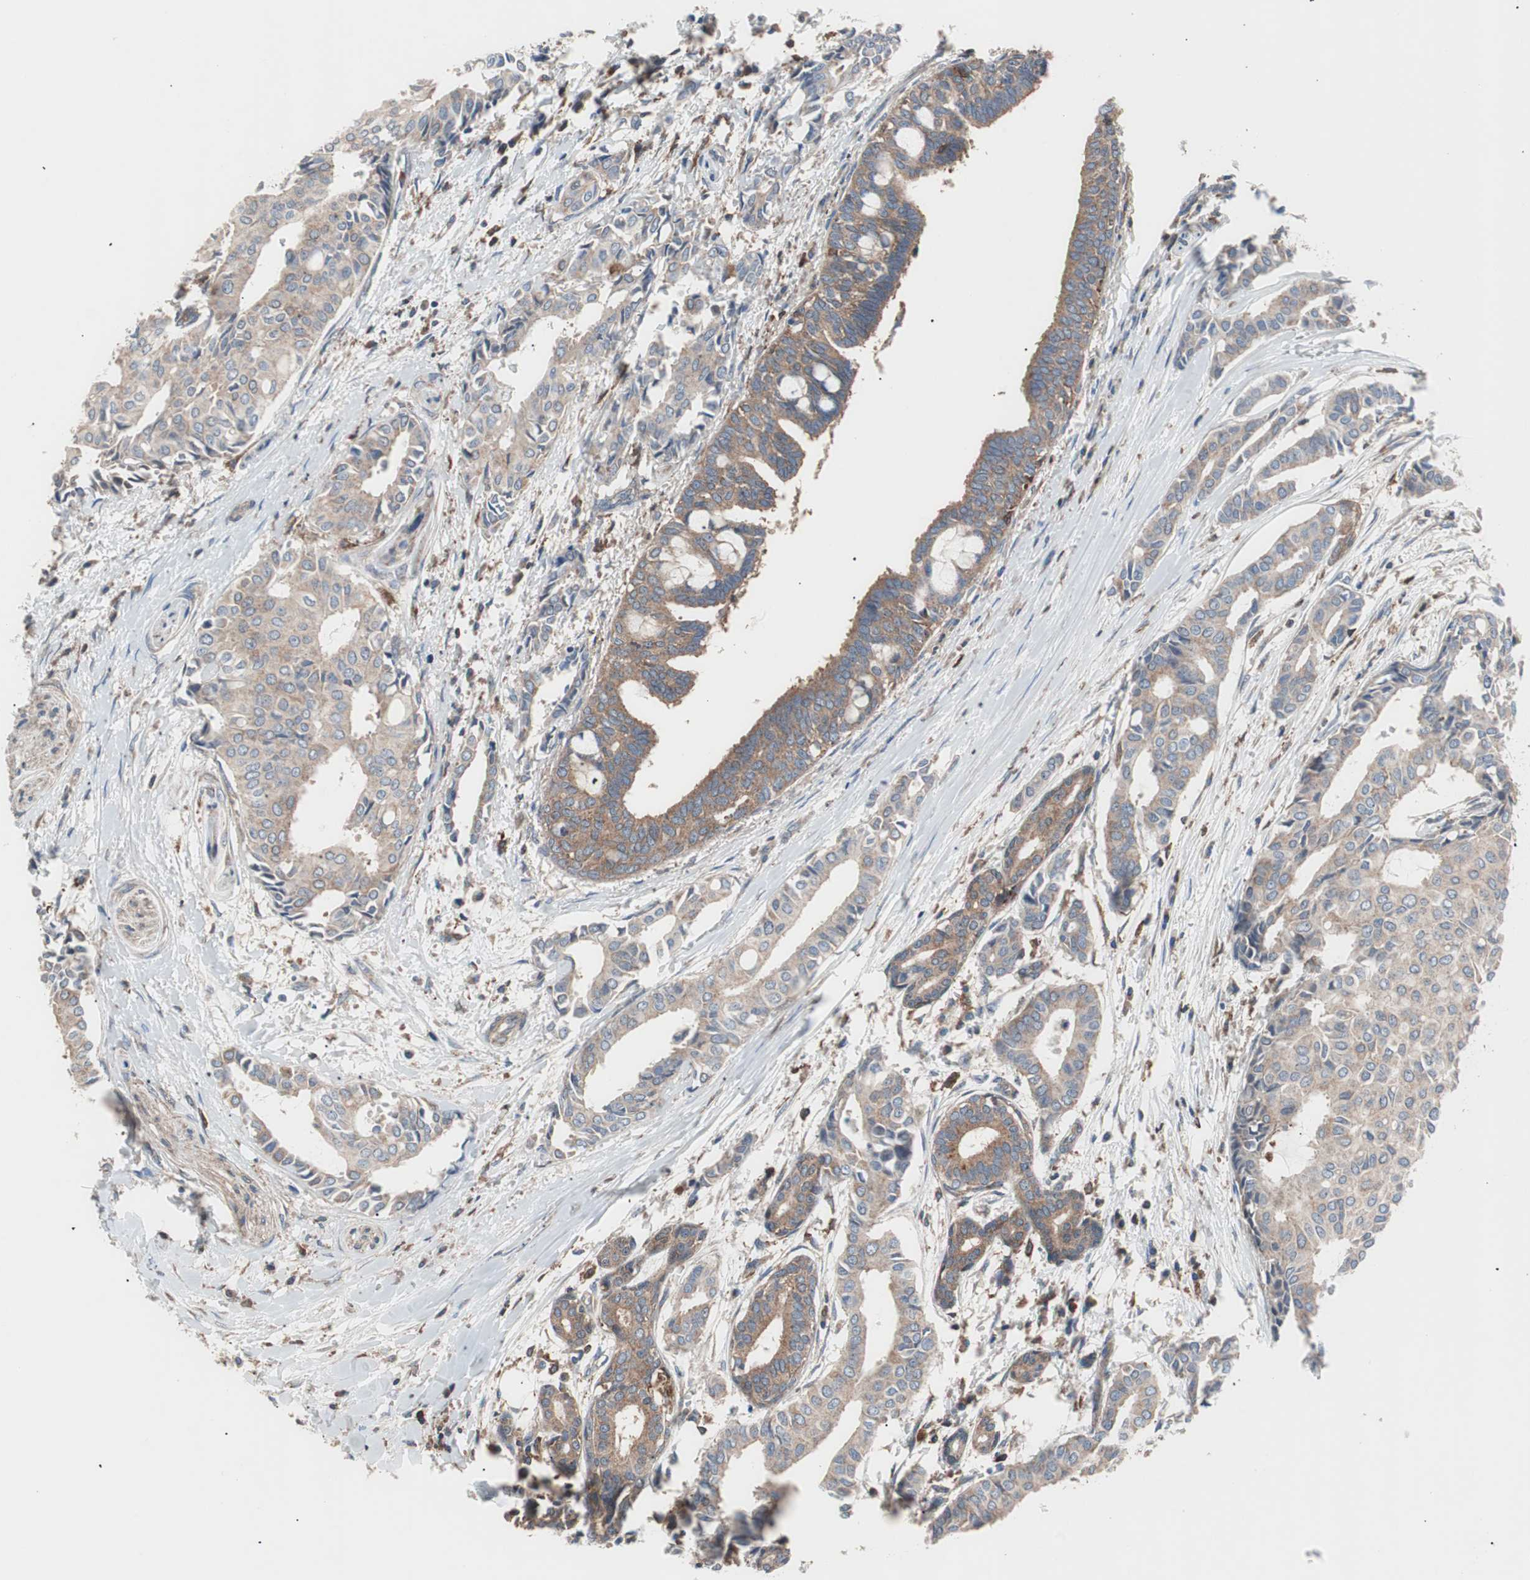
{"staining": {"intensity": "moderate", "quantity": ">75%", "location": "cytoplasmic/membranous"}, "tissue": "head and neck cancer", "cell_type": "Tumor cells", "image_type": "cancer", "snomed": [{"axis": "morphology", "description": "Adenocarcinoma, NOS"}, {"axis": "topography", "description": "Salivary gland"}, {"axis": "topography", "description": "Head-Neck"}], "caption": "Tumor cells show medium levels of moderate cytoplasmic/membranous positivity in approximately >75% of cells in head and neck adenocarcinoma.", "gene": "PIK3R1", "patient": {"sex": "female", "age": 59}}